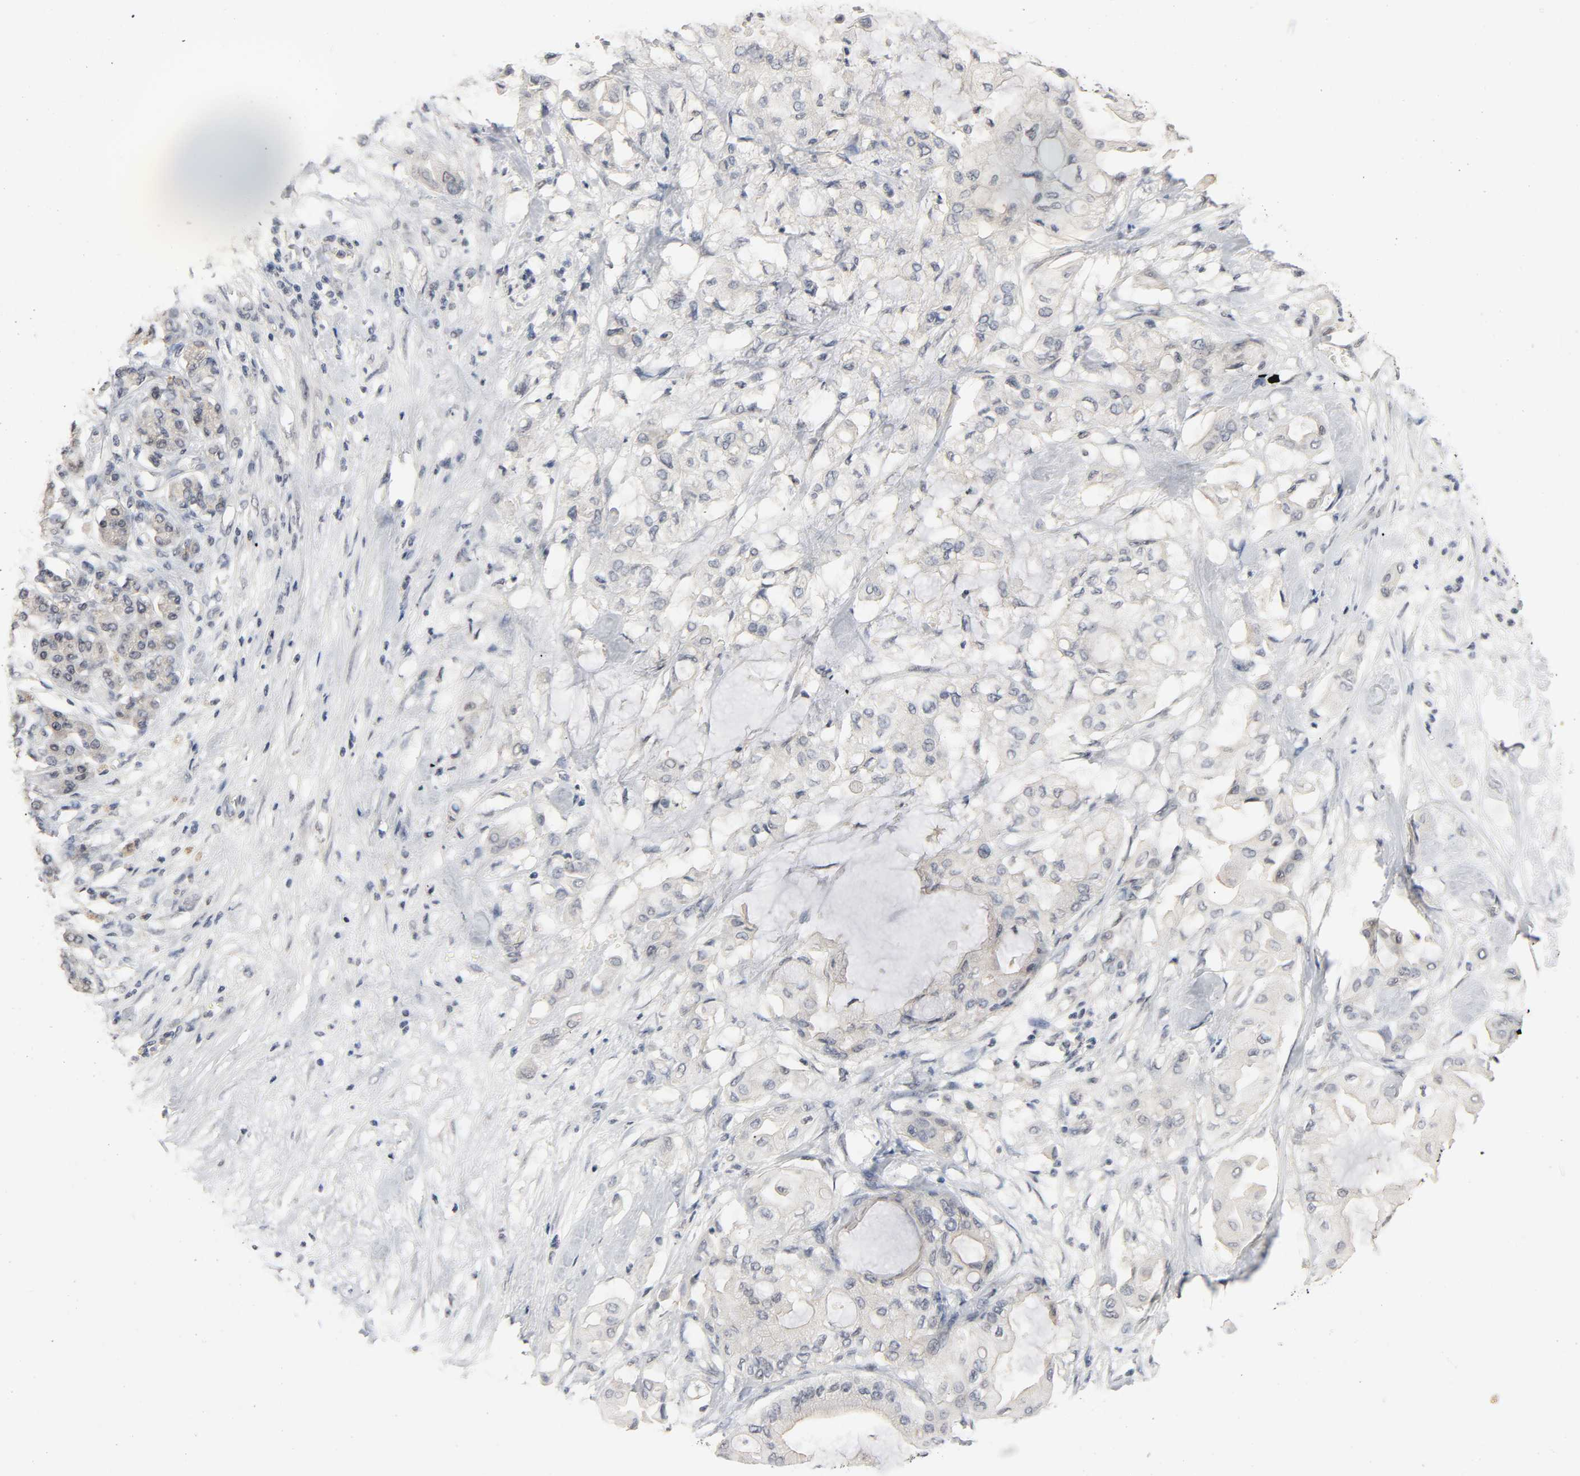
{"staining": {"intensity": "weak", "quantity": "<25%", "location": "cytoplasmic/membranous"}, "tissue": "pancreatic cancer", "cell_type": "Tumor cells", "image_type": "cancer", "snomed": [{"axis": "morphology", "description": "Adenocarcinoma, NOS"}, {"axis": "morphology", "description": "Adenocarcinoma, metastatic, NOS"}, {"axis": "topography", "description": "Lymph node"}, {"axis": "topography", "description": "Pancreas"}, {"axis": "topography", "description": "Duodenum"}], "caption": "A histopathology image of human pancreatic cancer (adenocarcinoma) is negative for staining in tumor cells. The staining was performed using DAB (3,3'-diaminobenzidine) to visualize the protein expression in brown, while the nuclei were stained in blue with hematoxylin (Magnification: 20x).", "gene": "MAPKAPK5", "patient": {"sex": "female", "age": 64}}